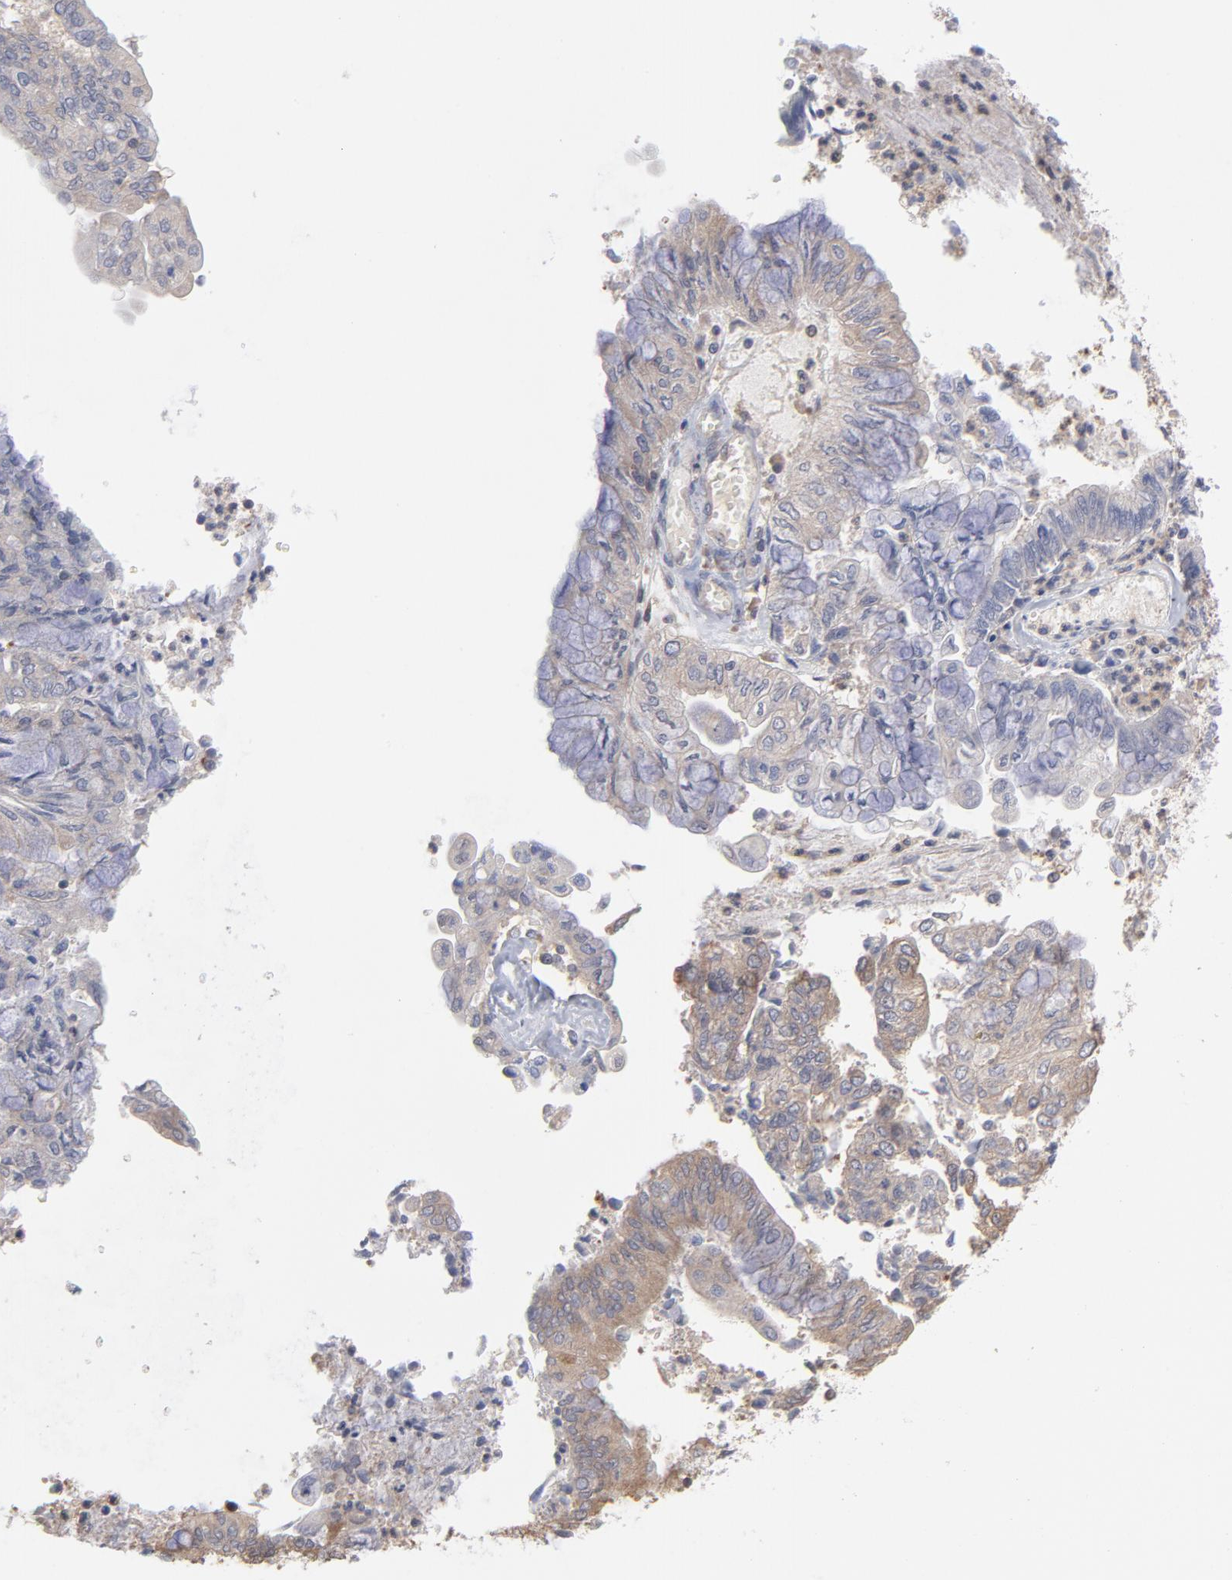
{"staining": {"intensity": "moderate", "quantity": "25%-75%", "location": "cytoplasmic/membranous"}, "tissue": "endometrial cancer", "cell_type": "Tumor cells", "image_type": "cancer", "snomed": [{"axis": "morphology", "description": "Adenocarcinoma, NOS"}, {"axis": "topography", "description": "Endometrium"}], "caption": "A medium amount of moderate cytoplasmic/membranous expression is seen in about 25%-75% of tumor cells in endometrial adenocarcinoma tissue.", "gene": "MAP2K2", "patient": {"sex": "female", "age": 59}}